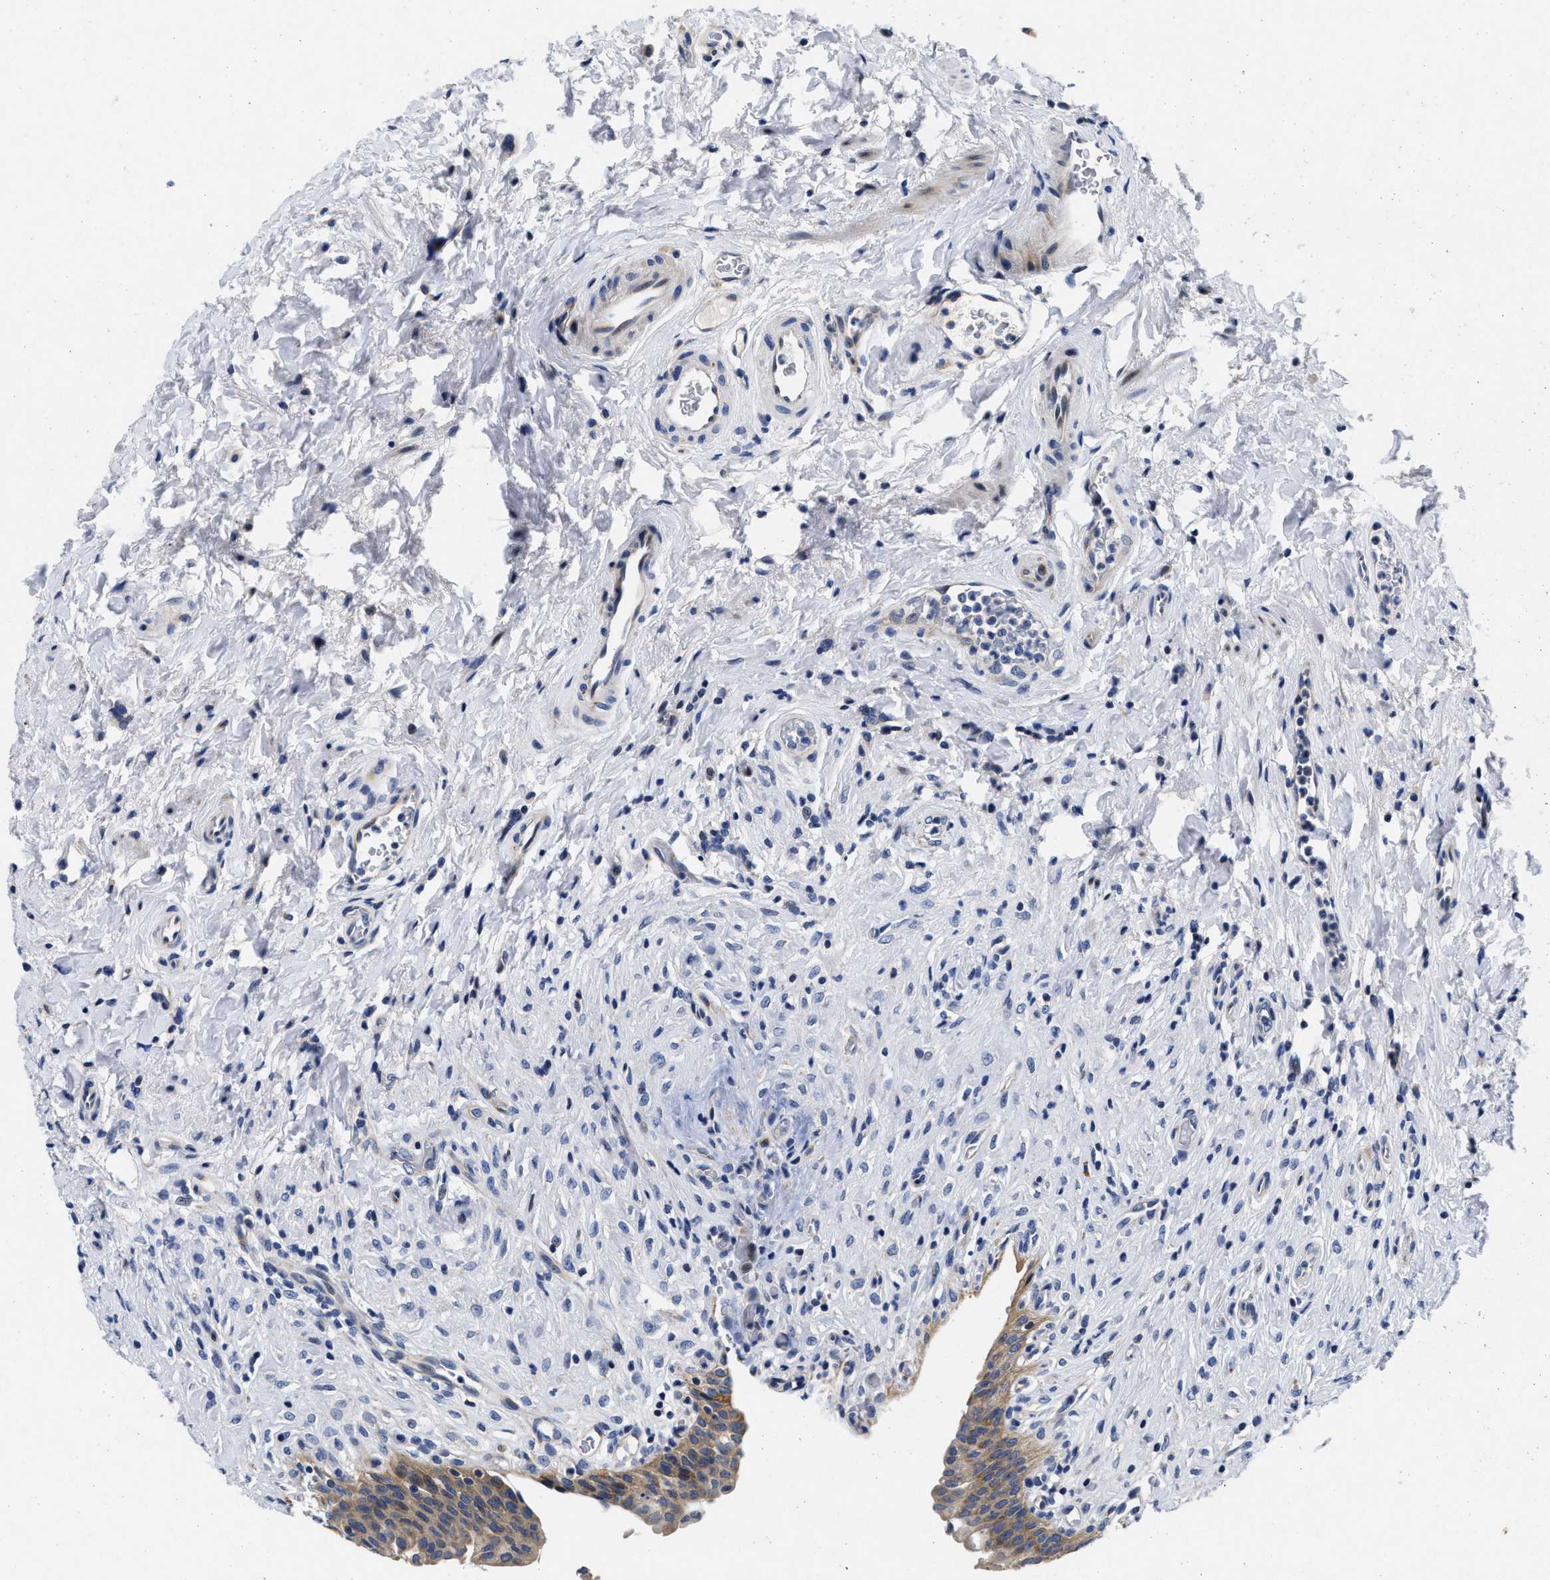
{"staining": {"intensity": "weak", "quantity": ">75%", "location": "cytoplasmic/membranous"}, "tissue": "urinary bladder", "cell_type": "Urothelial cells", "image_type": "normal", "snomed": [{"axis": "morphology", "description": "Urothelial carcinoma, High grade"}, {"axis": "topography", "description": "Urinary bladder"}], "caption": "High-power microscopy captured an immunohistochemistry histopathology image of benign urinary bladder, revealing weak cytoplasmic/membranous positivity in about >75% of urothelial cells. (brown staining indicates protein expression, while blue staining denotes nuclei).", "gene": "LAD1", "patient": {"sex": "male", "age": 46}}